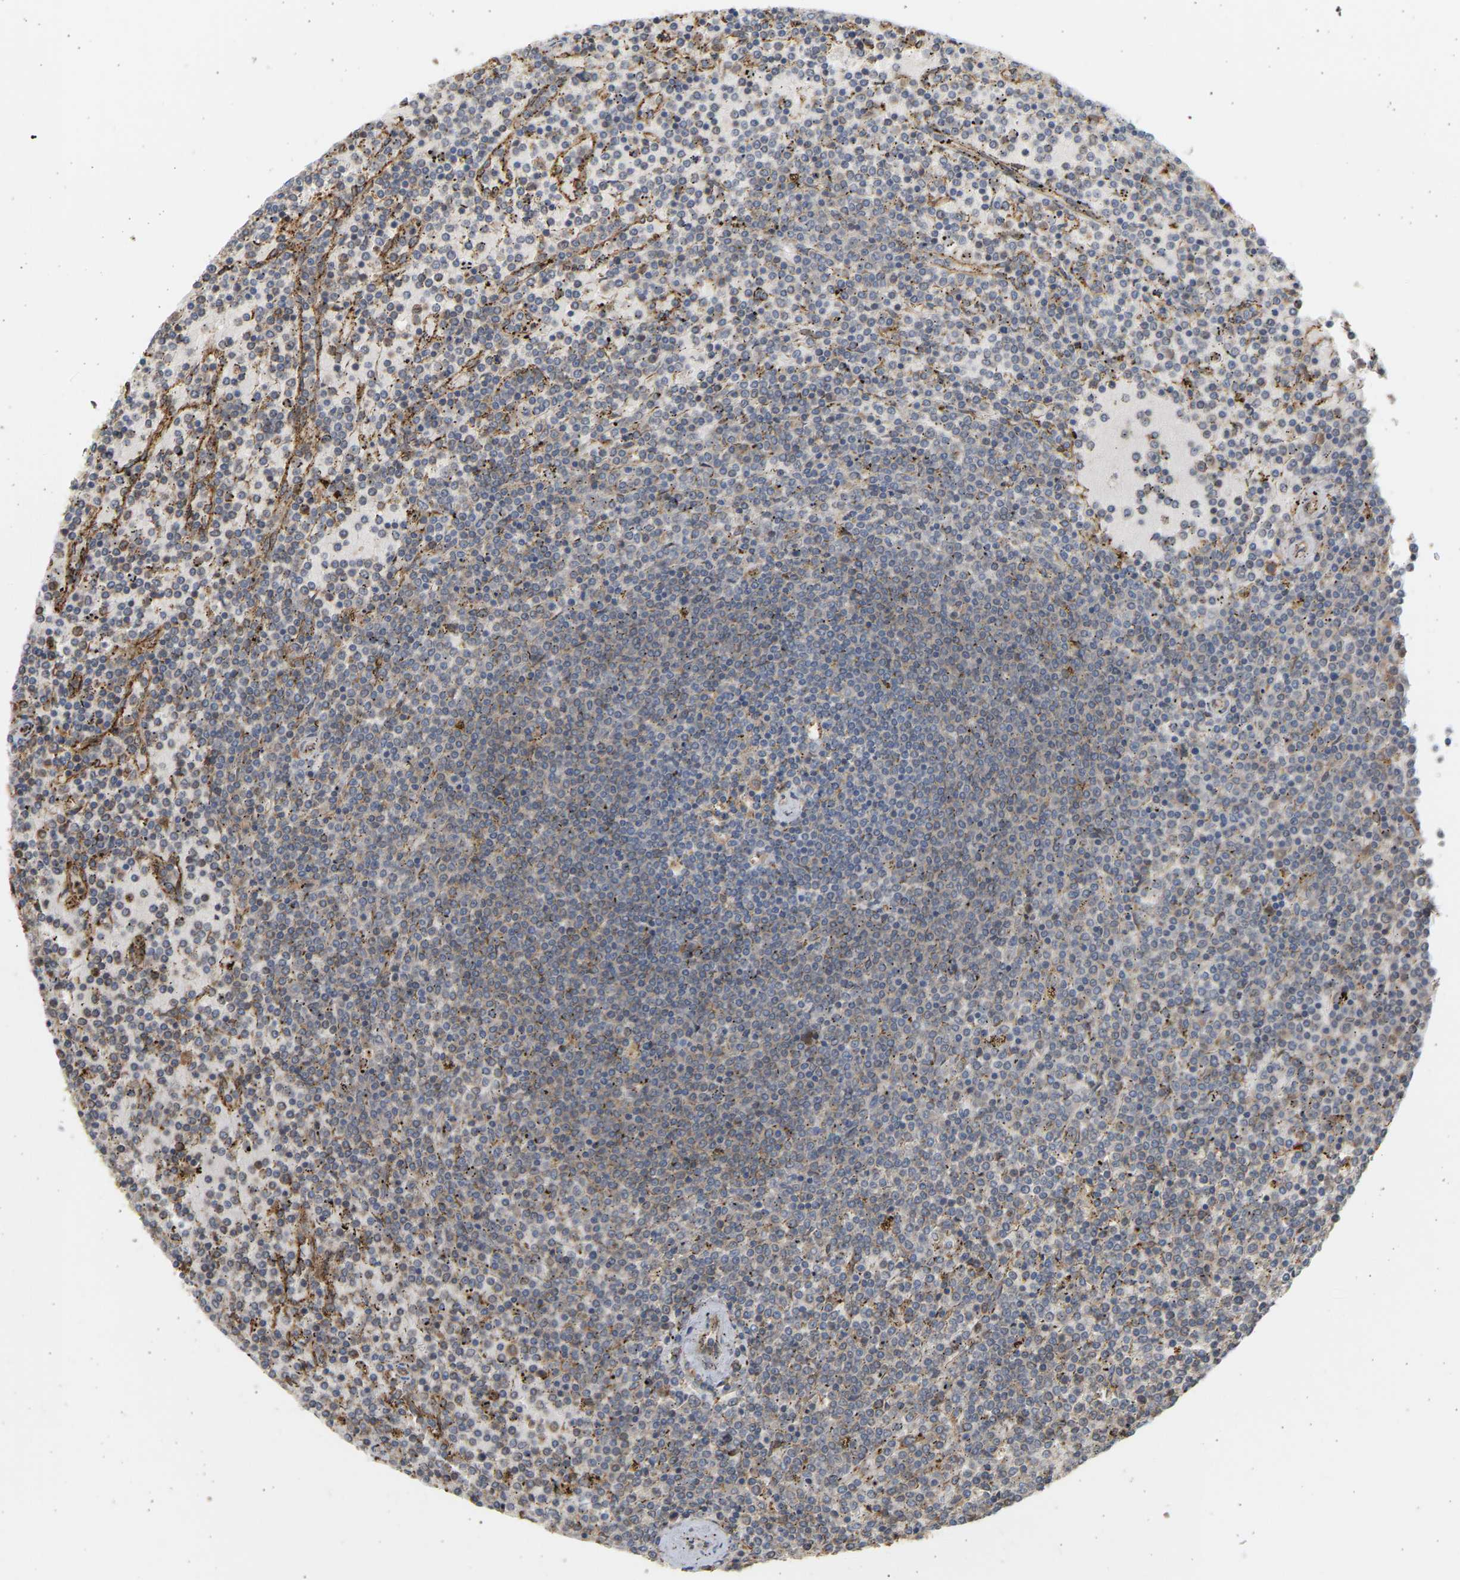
{"staining": {"intensity": "negative", "quantity": "none", "location": "none"}, "tissue": "lymphoma", "cell_type": "Tumor cells", "image_type": "cancer", "snomed": [{"axis": "morphology", "description": "Malignant lymphoma, non-Hodgkin's type, Low grade"}, {"axis": "topography", "description": "Spleen"}], "caption": "Tumor cells are negative for brown protein staining in lymphoma.", "gene": "B4GALT6", "patient": {"sex": "female", "age": 77}}